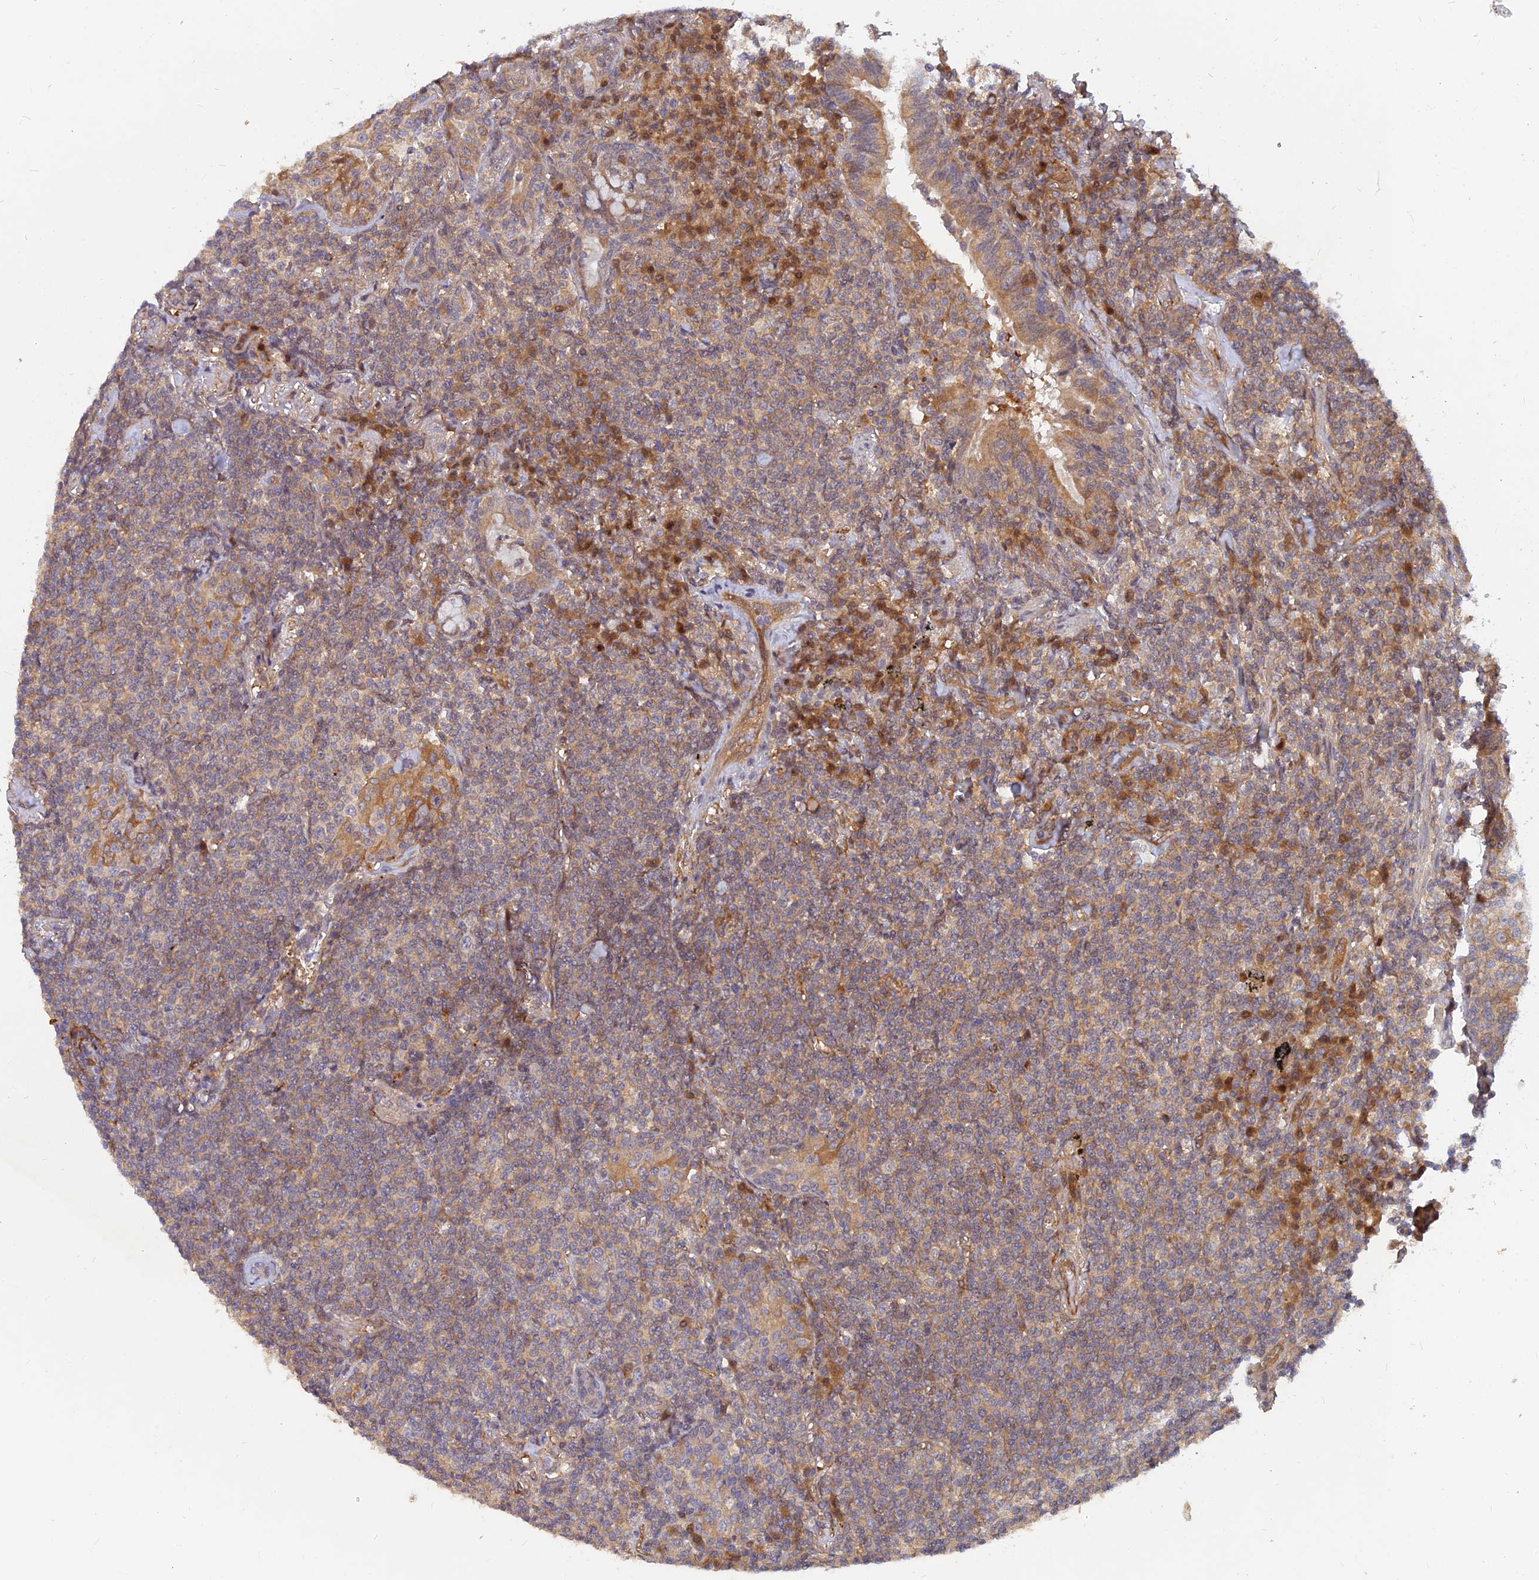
{"staining": {"intensity": "weak", "quantity": "<25%", "location": "cytoplasmic/membranous"}, "tissue": "lymphoma", "cell_type": "Tumor cells", "image_type": "cancer", "snomed": [{"axis": "morphology", "description": "Malignant lymphoma, non-Hodgkin's type, Low grade"}, {"axis": "topography", "description": "Lung"}], "caption": "Immunohistochemistry of lymphoma displays no positivity in tumor cells.", "gene": "ARL2BP", "patient": {"sex": "female", "age": 71}}